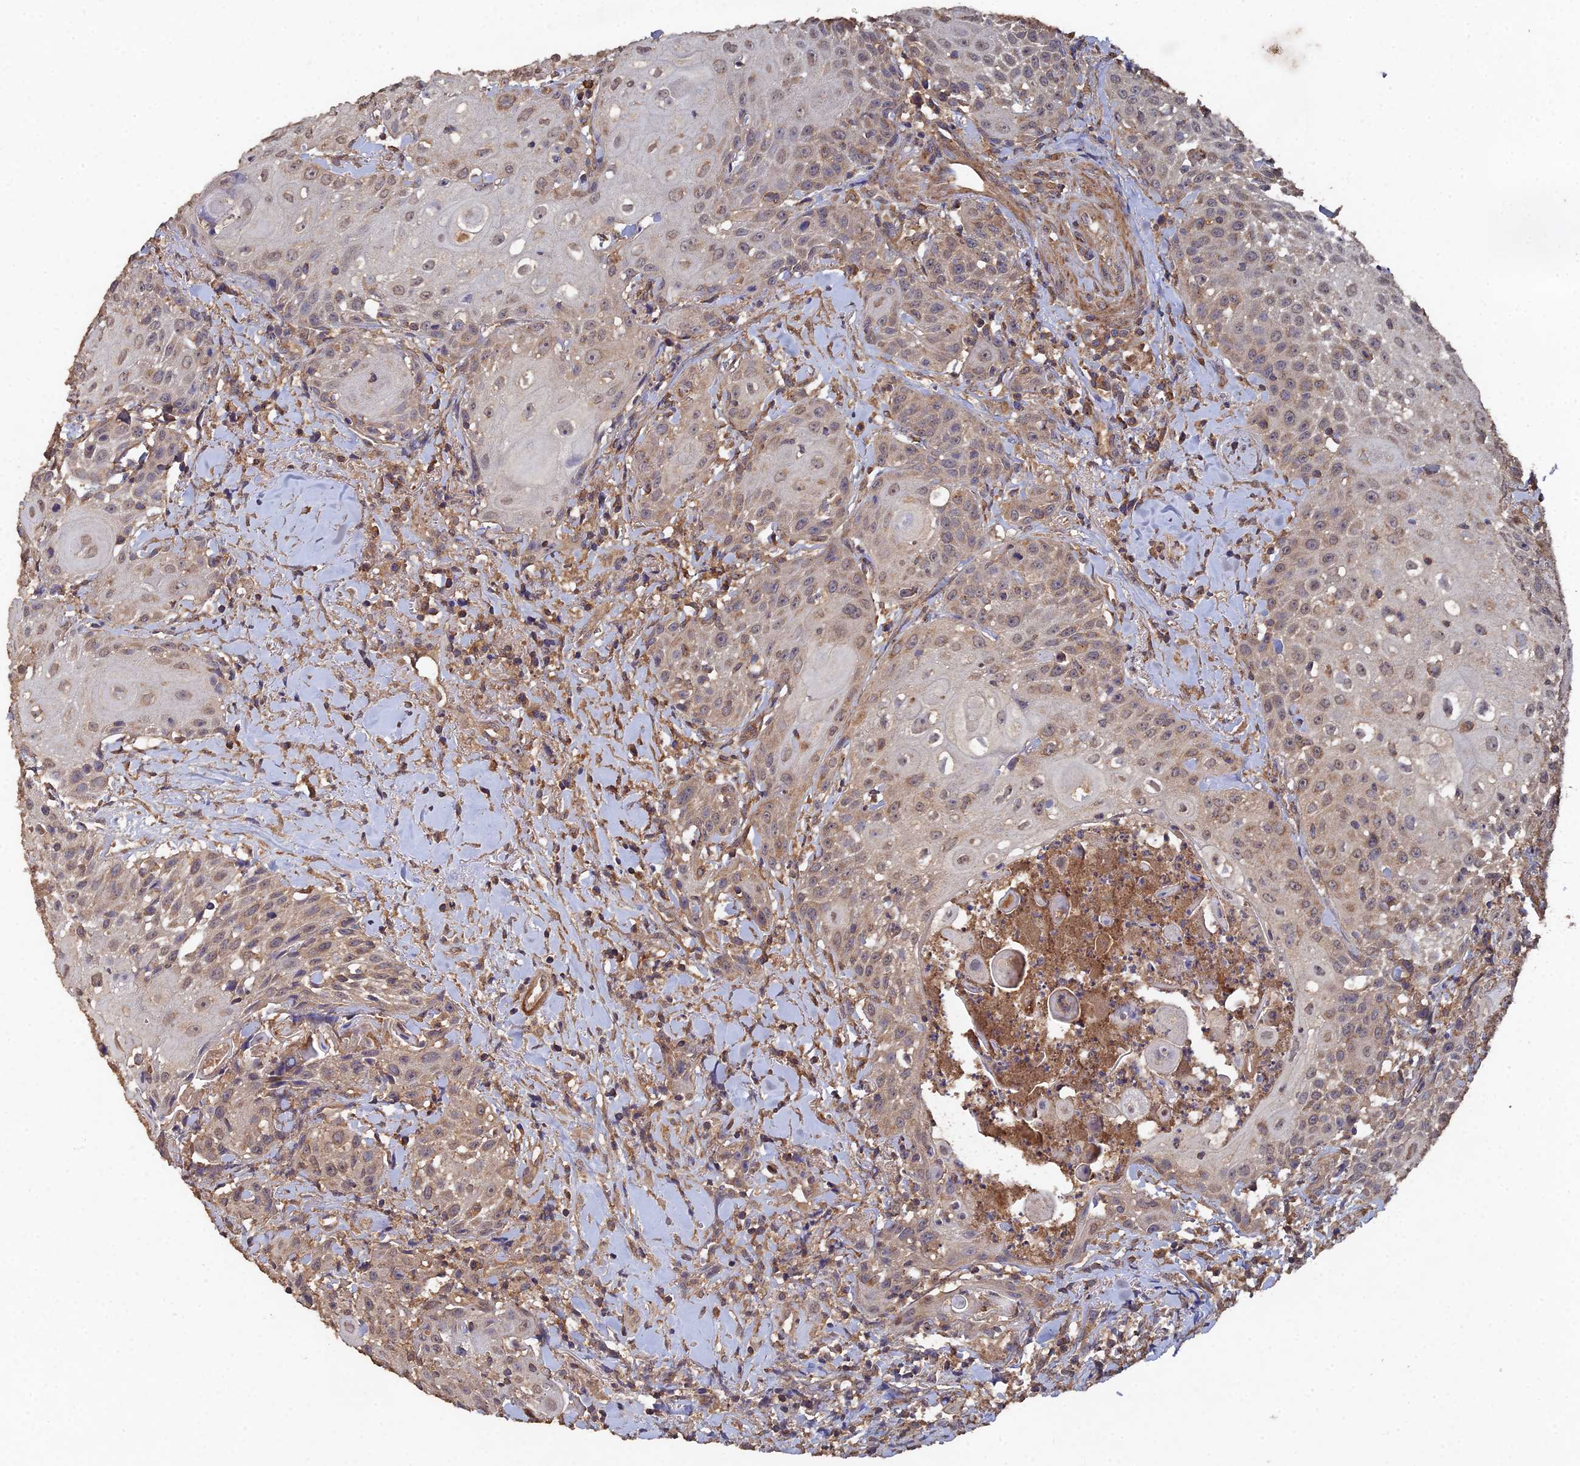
{"staining": {"intensity": "weak", "quantity": ">75%", "location": "cytoplasmic/membranous,nuclear"}, "tissue": "head and neck cancer", "cell_type": "Tumor cells", "image_type": "cancer", "snomed": [{"axis": "morphology", "description": "Squamous cell carcinoma, NOS"}, {"axis": "topography", "description": "Oral tissue"}, {"axis": "topography", "description": "Head-Neck"}], "caption": "Brown immunohistochemical staining in head and neck cancer exhibits weak cytoplasmic/membranous and nuclear staining in approximately >75% of tumor cells. (DAB (3,3'-diaminobenzidine) IHC, brown staining for protein, blue staining for nuclei).", "gene": "SPANXN4", "patient": {"sex": "female", "age": 82}}